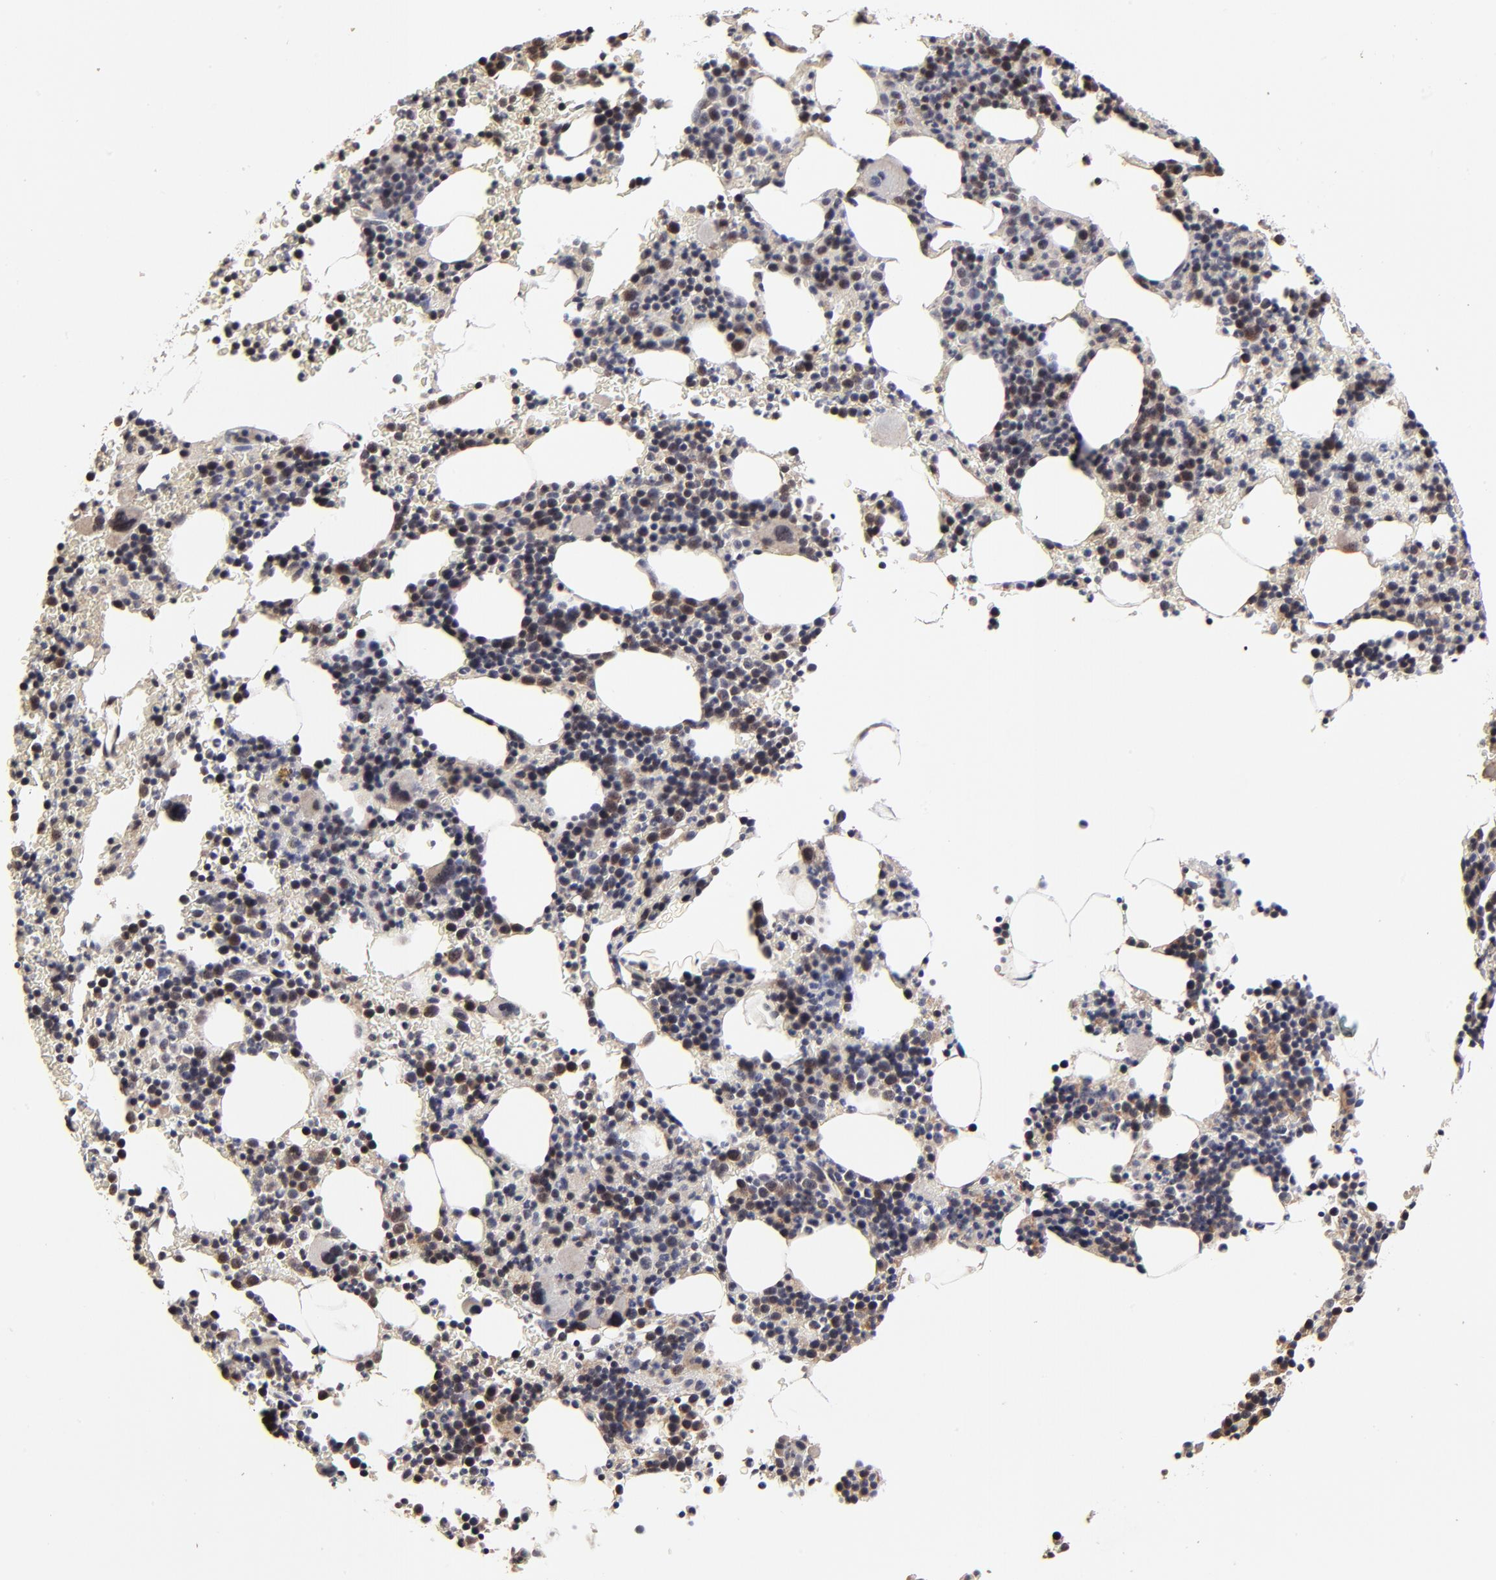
{"staining": {"intensity": "weak", "quantity": "<25%", "location": "cytoplasmic/membranous"}, "tissue": "bone marrow", "cell_type": "Hematopoietic cells", "image_type": "normal", "snomed": [{"axis": "morphology", "description": "Normal tissue, NOS"}, {"axis": "topography", "description": "Bone marrow"}], "caption": "Micrograph shows no protein staining in hematopoietic cells of benign bone marrow.", "gene": "FRMD8", "patient": {"sex": "female", "age": 78}}